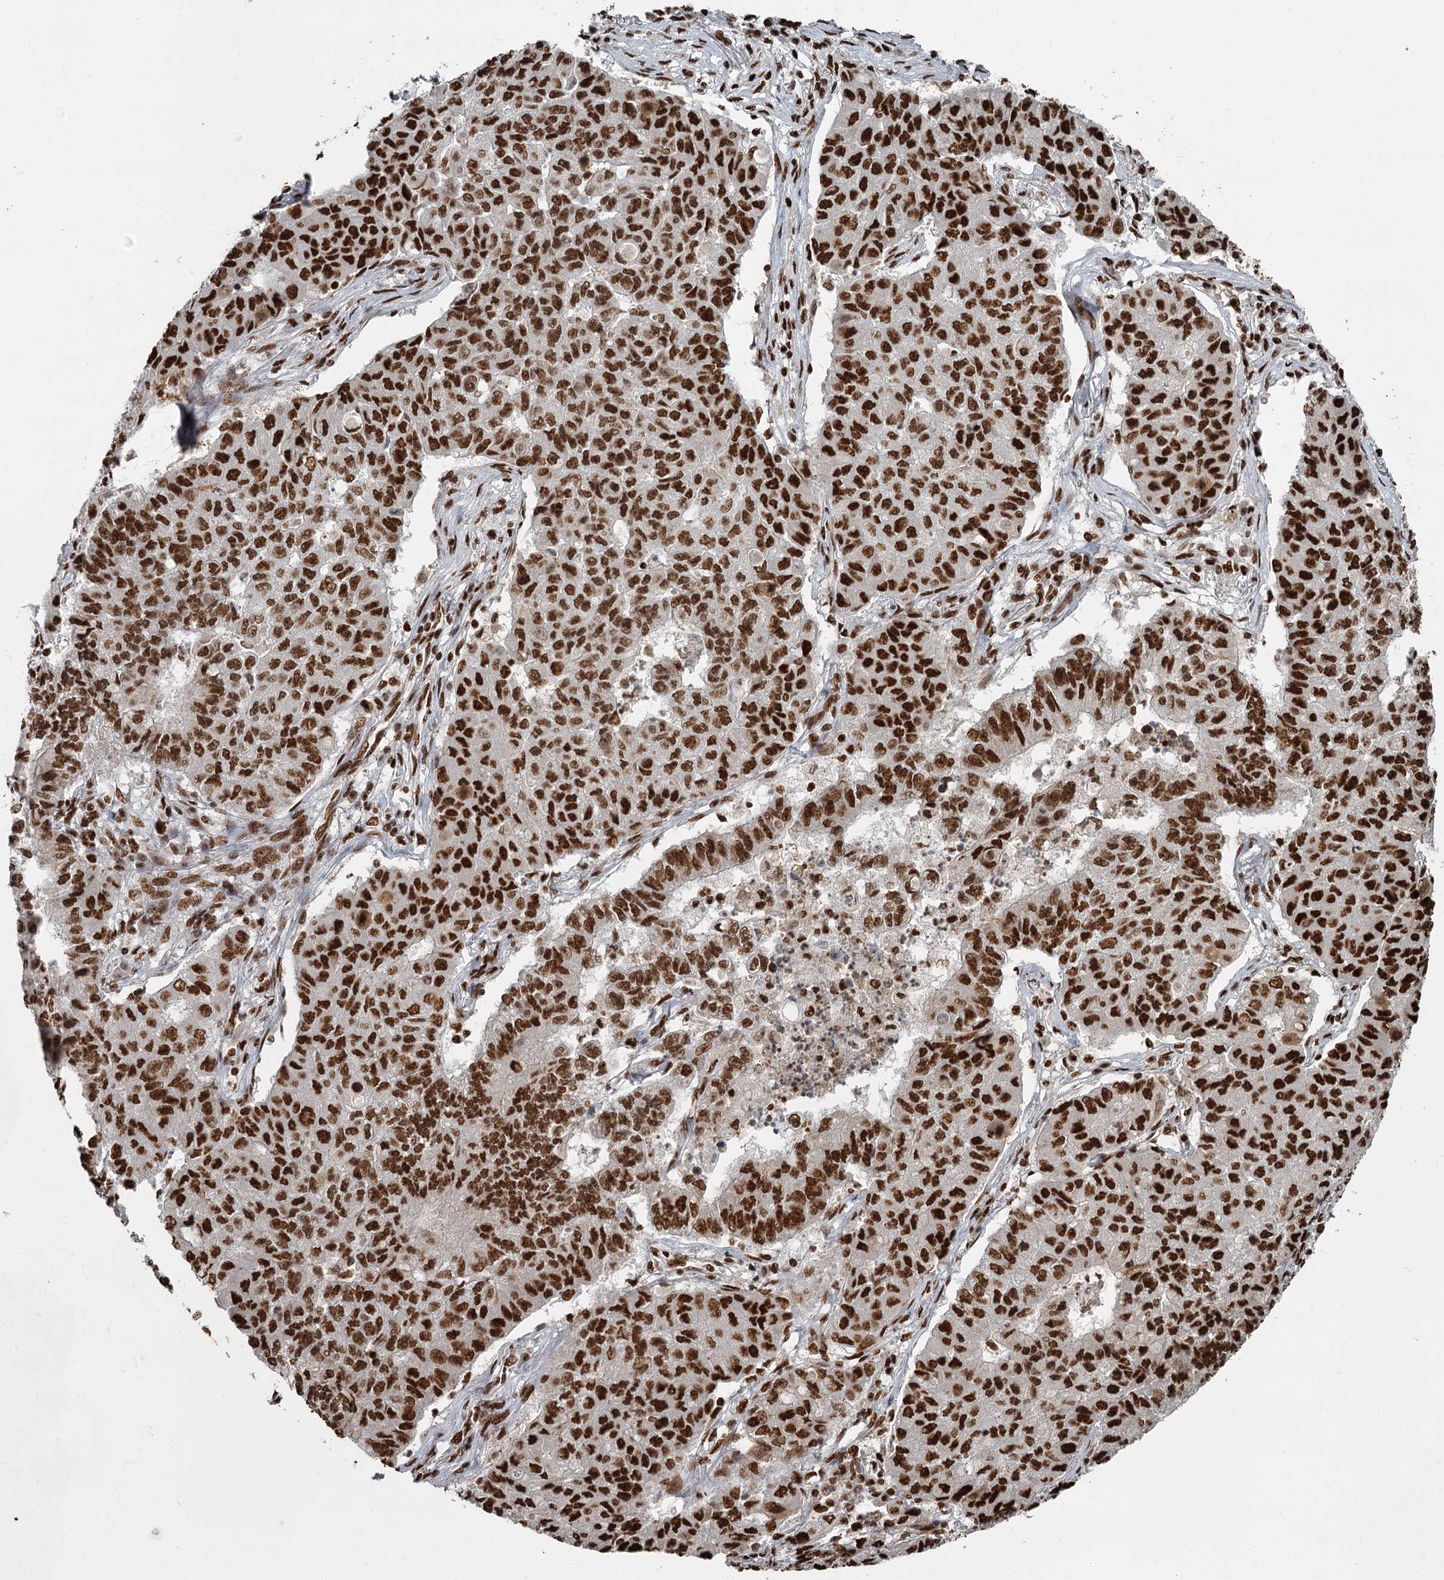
{"staining": {"intensity": "strong", "quantity": ">75%", "location": "nuclear"}, "tissue": "lung cancer", "cell_type": "Tumor cells", "image_type": "cancer", "snomed": [{"axis": "morphology", "description": "Squamous cell carcinoma, NOS"}, {"axis": "topography", "description": "Lung"}], "caption": "An immunohistochemistry (IHC) histopathology image of tumor tissue is shown. Protein staining in brown shows strong nuclear positivity in lung cancer (squamous cell carcinoma) within tumor cells.", "gene": "RBBP7", "patient": {"sex": "male", "age": 74}}